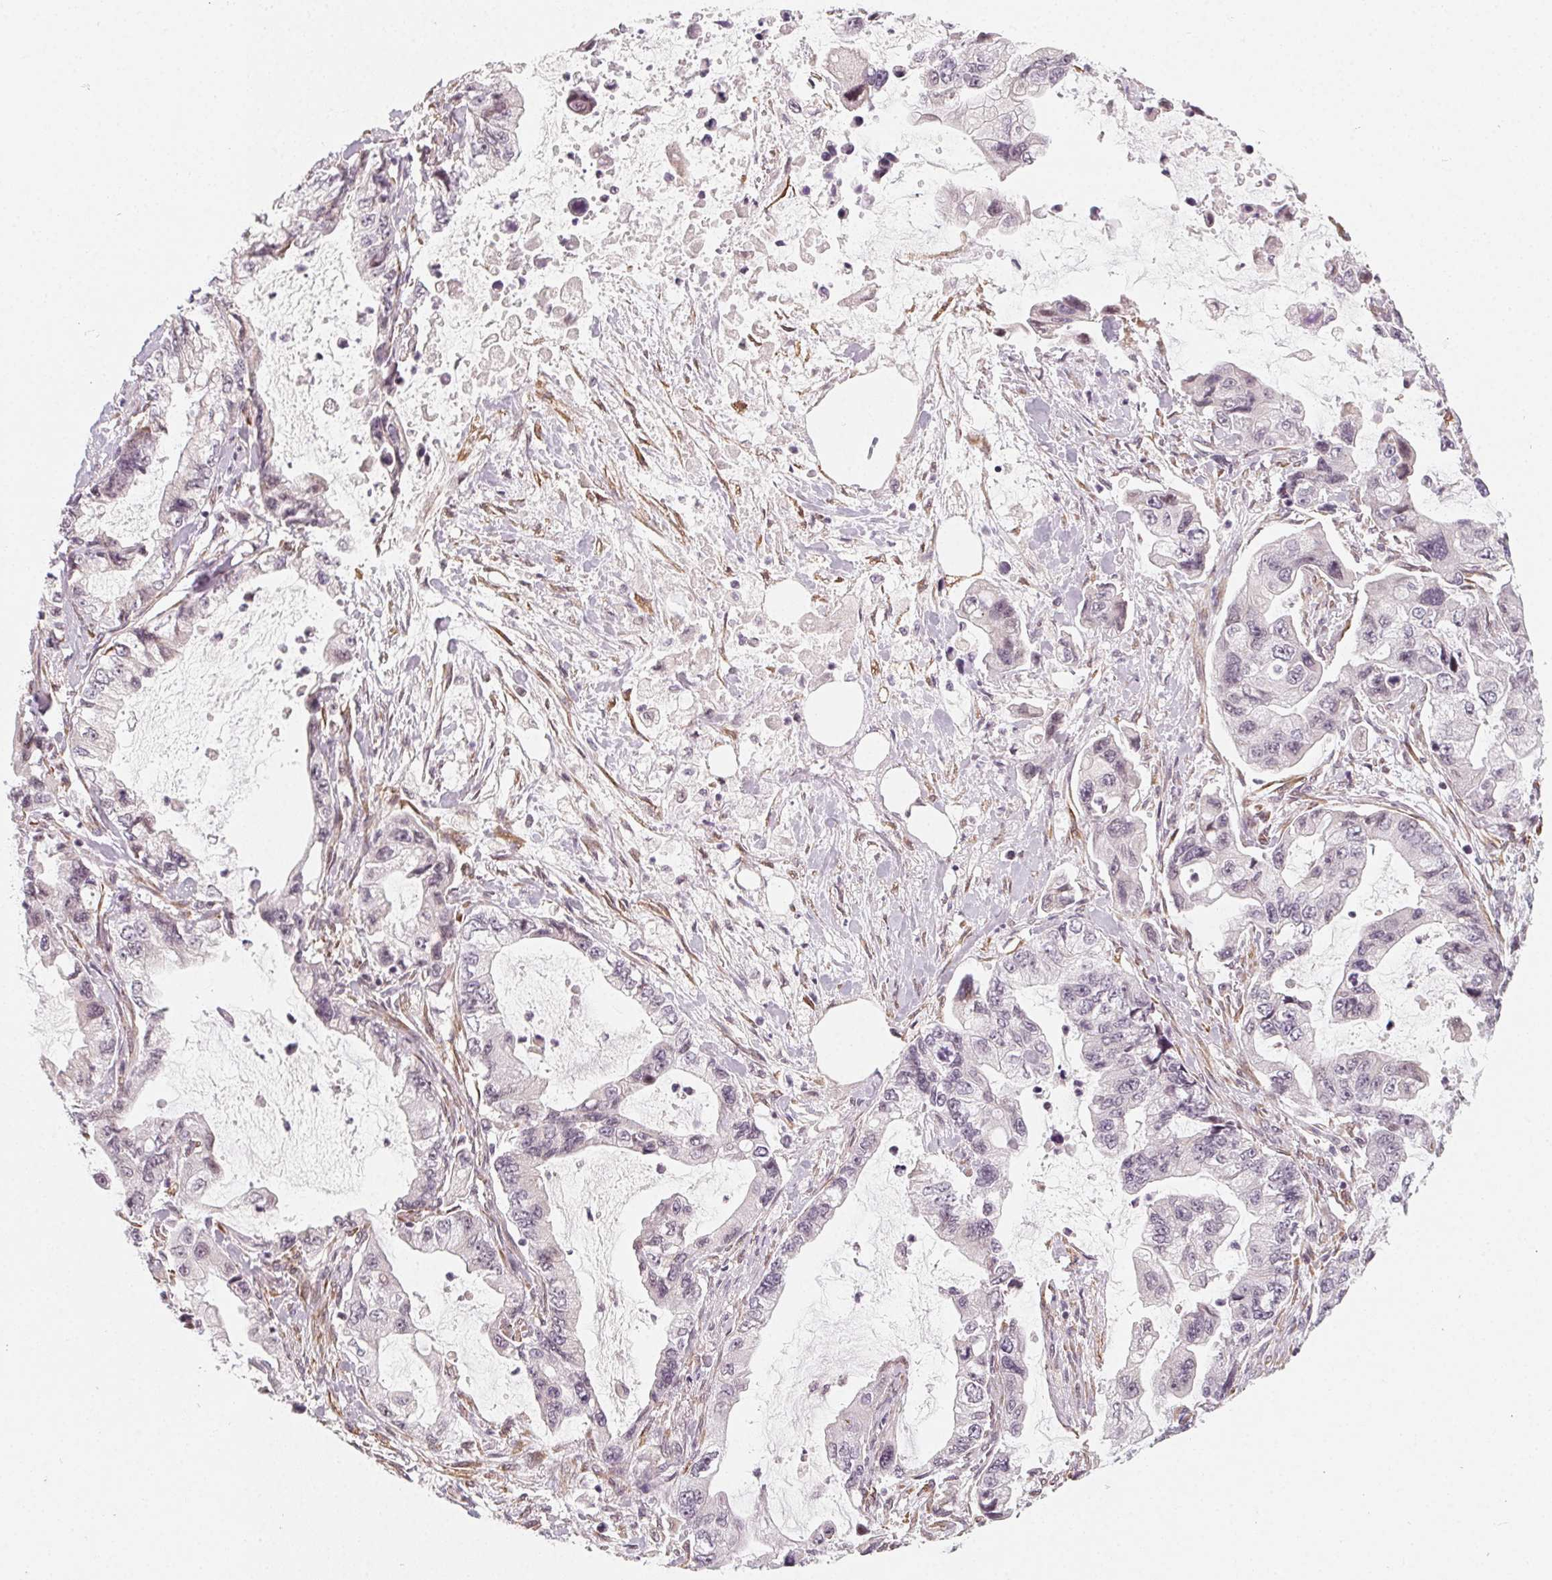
{"staining": {"intensity": "negative", "quantity": "none", "location": "none"}, "tissue": "stomach cancer", "cell_type": "Tumor cells", "image_type": "cancer", "snomed": [{"axis": "morphology", "description": "Adenocarcinoma, NOS"}, {"axis": "topography", "description": "Pancreas"}, {"axis": "topography", "description": "Stomach, upper"}, {"axis": "topography", "description": "Stomach"}], "caption": "Tumor cells show no significant staining in stomach cancer (adenocarcinoma). The staining is performed using DAB brown chromogen with nuclei counter-stained in using hematoxylin.", "gene": "CCDC96", "patient": {"sex": "male", "age": 77}}